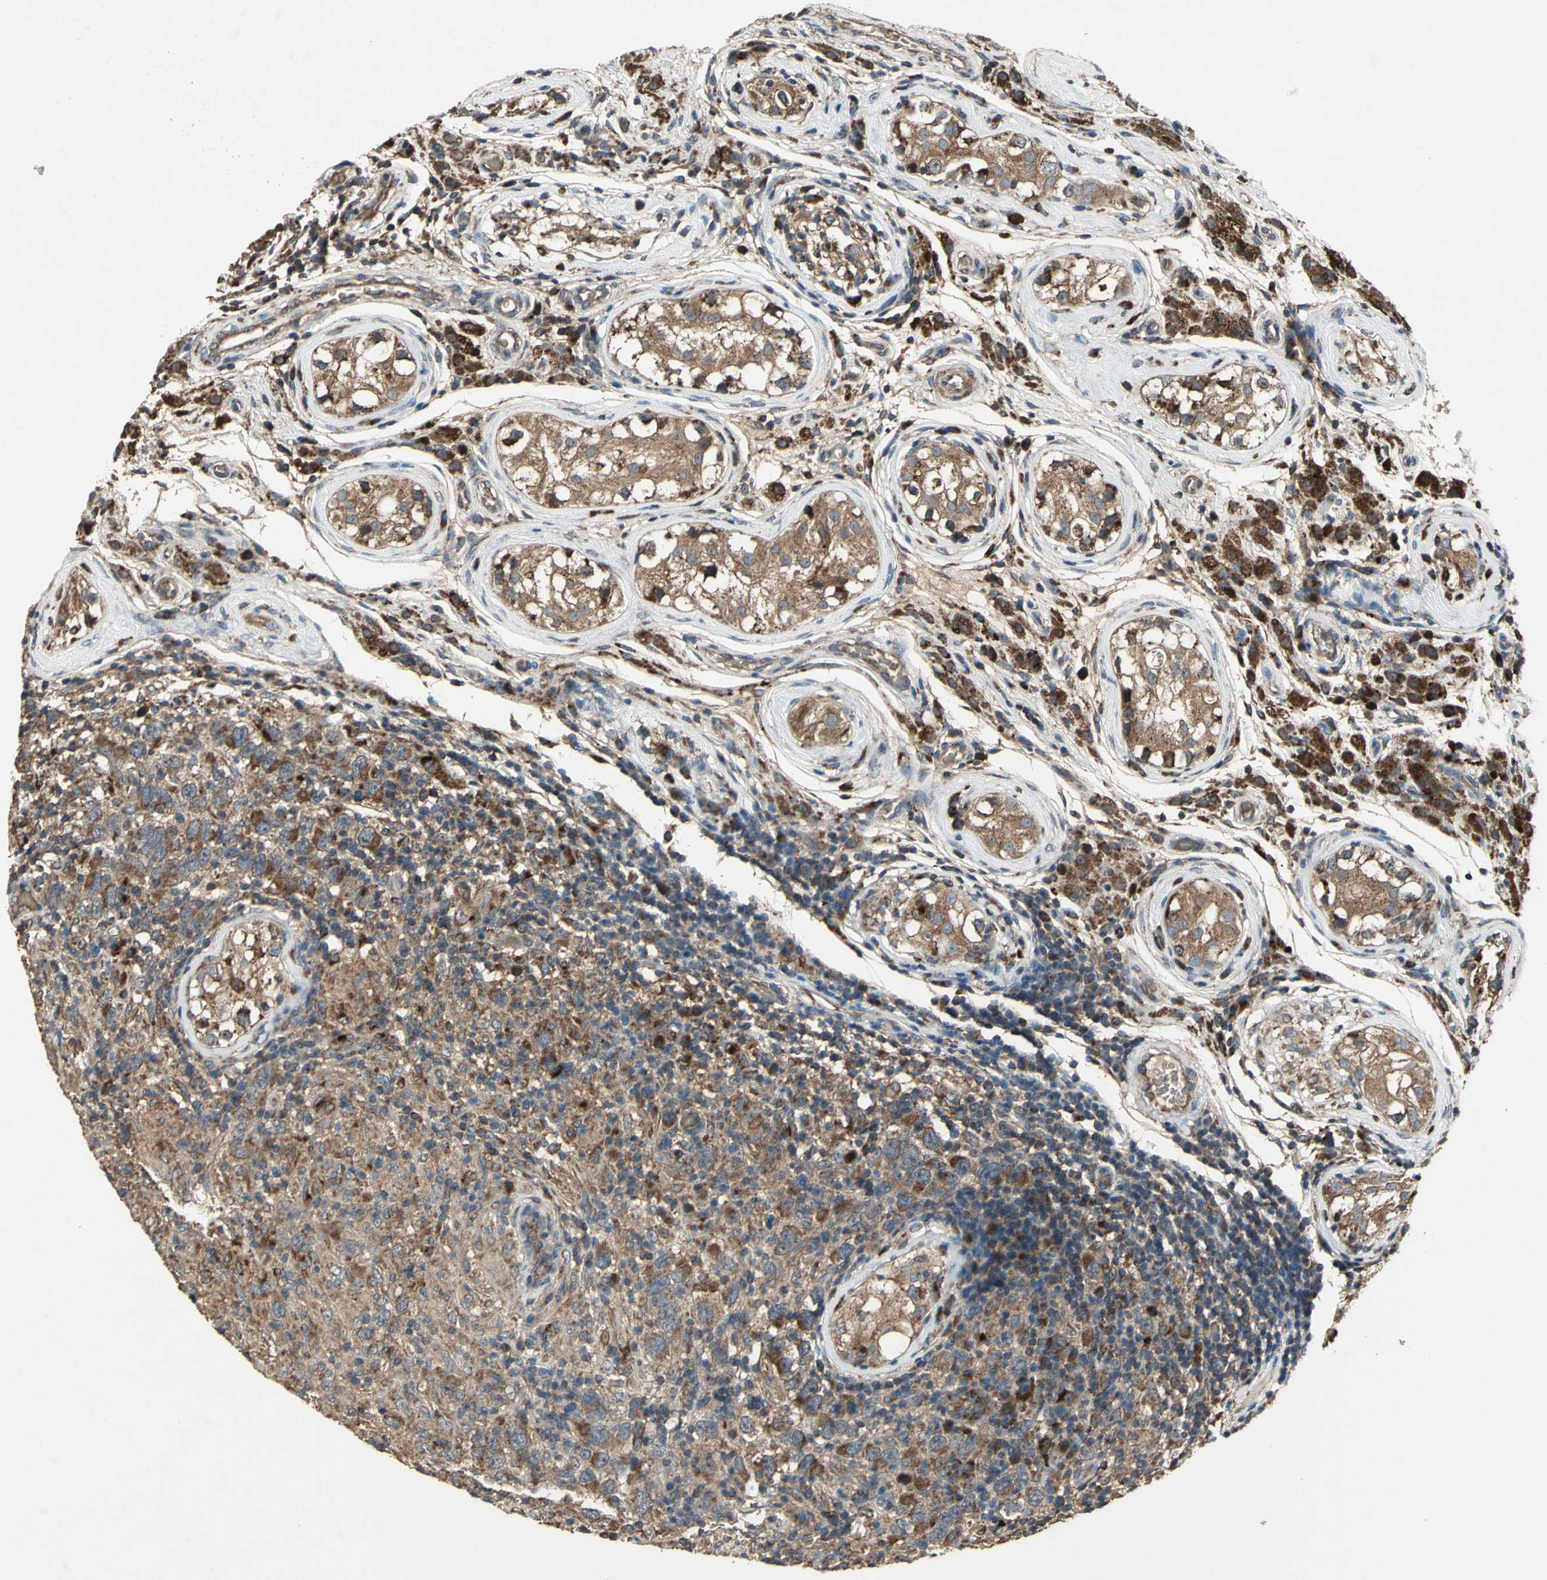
{"staining": {"intensity": "strong", "quantity": ">75%", "location": "cytoplasmic/membranous"}, "tissue": "testis cancer", "cell_type": "Tumor cells", "image_type": "cancer", "snomed": [{"axis": "morphology", "description": "Carcinoma, Embryonal, NOS"}, {"axis": "topography", "description": "Testis"}], "caption": "Testis cancer (embryonal carcinoma) stained with a brown dye reveals strong cytoplasmic/membranous positive positivity in about >75% of tumor cells.", "gene": "POLRMT", "patient": {"sex": "male", "age": 21}}